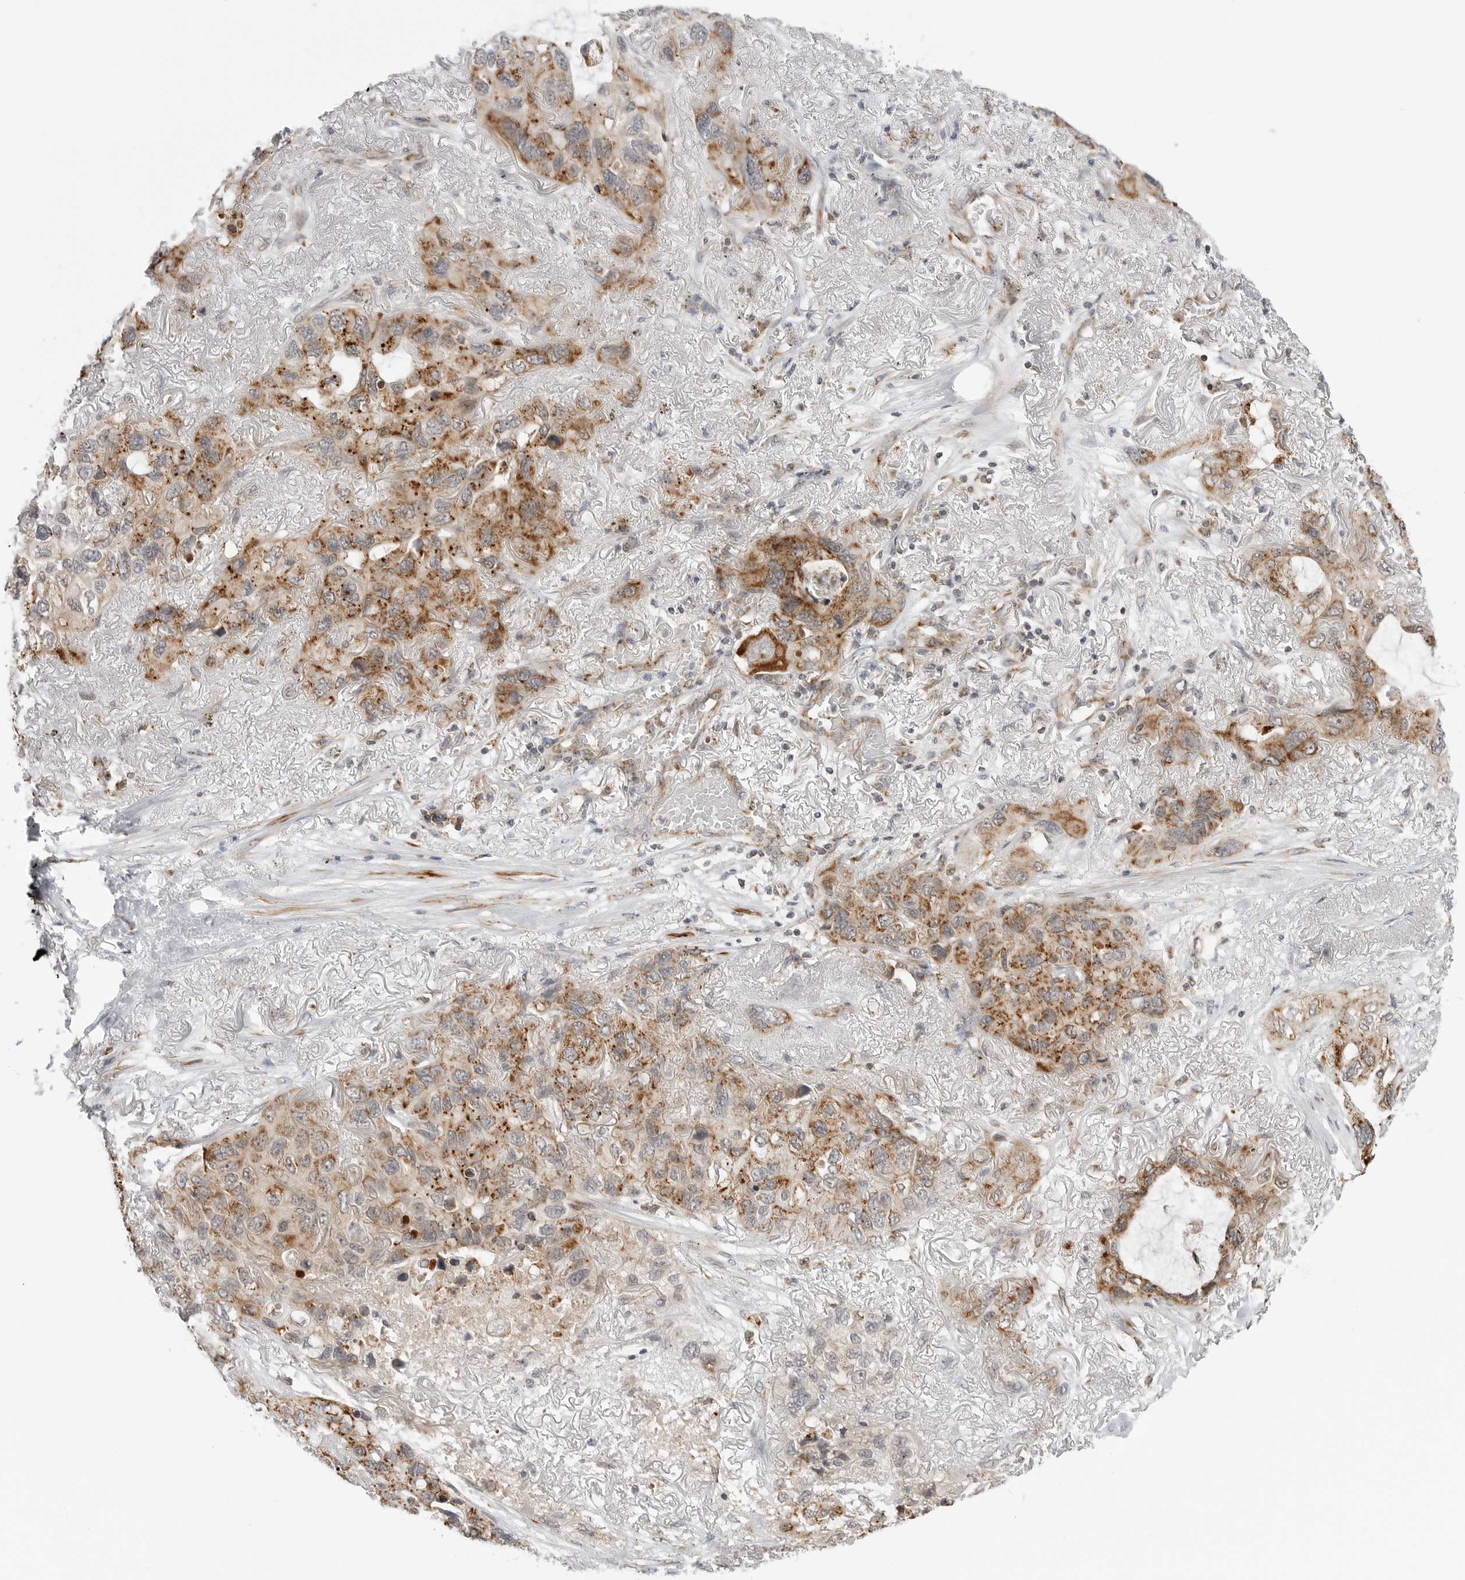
{"staining": {"intensity": "moderate", "quantity": ">75%", "location": "cytoplasmic/membranous"}, "tissue": "lung cancer", "cell_type": "Tumor cells", "image_type": "cancer", "snomed": [{"axis": "morphology", "description": "Squamous cell carcinoma, NOS"}, {"axis": "topography", "description": "Lung"}], "caption": "Immunohistochemistry (IHC) micrograph of human lung cancer stained for a protein (brown), which shows medium levels of moderate cytoplasmic/membranous positivity in approximately >75% of tumor cells.", "gene": "PEX2", "patient": {"sex": "female", "age": 73}}